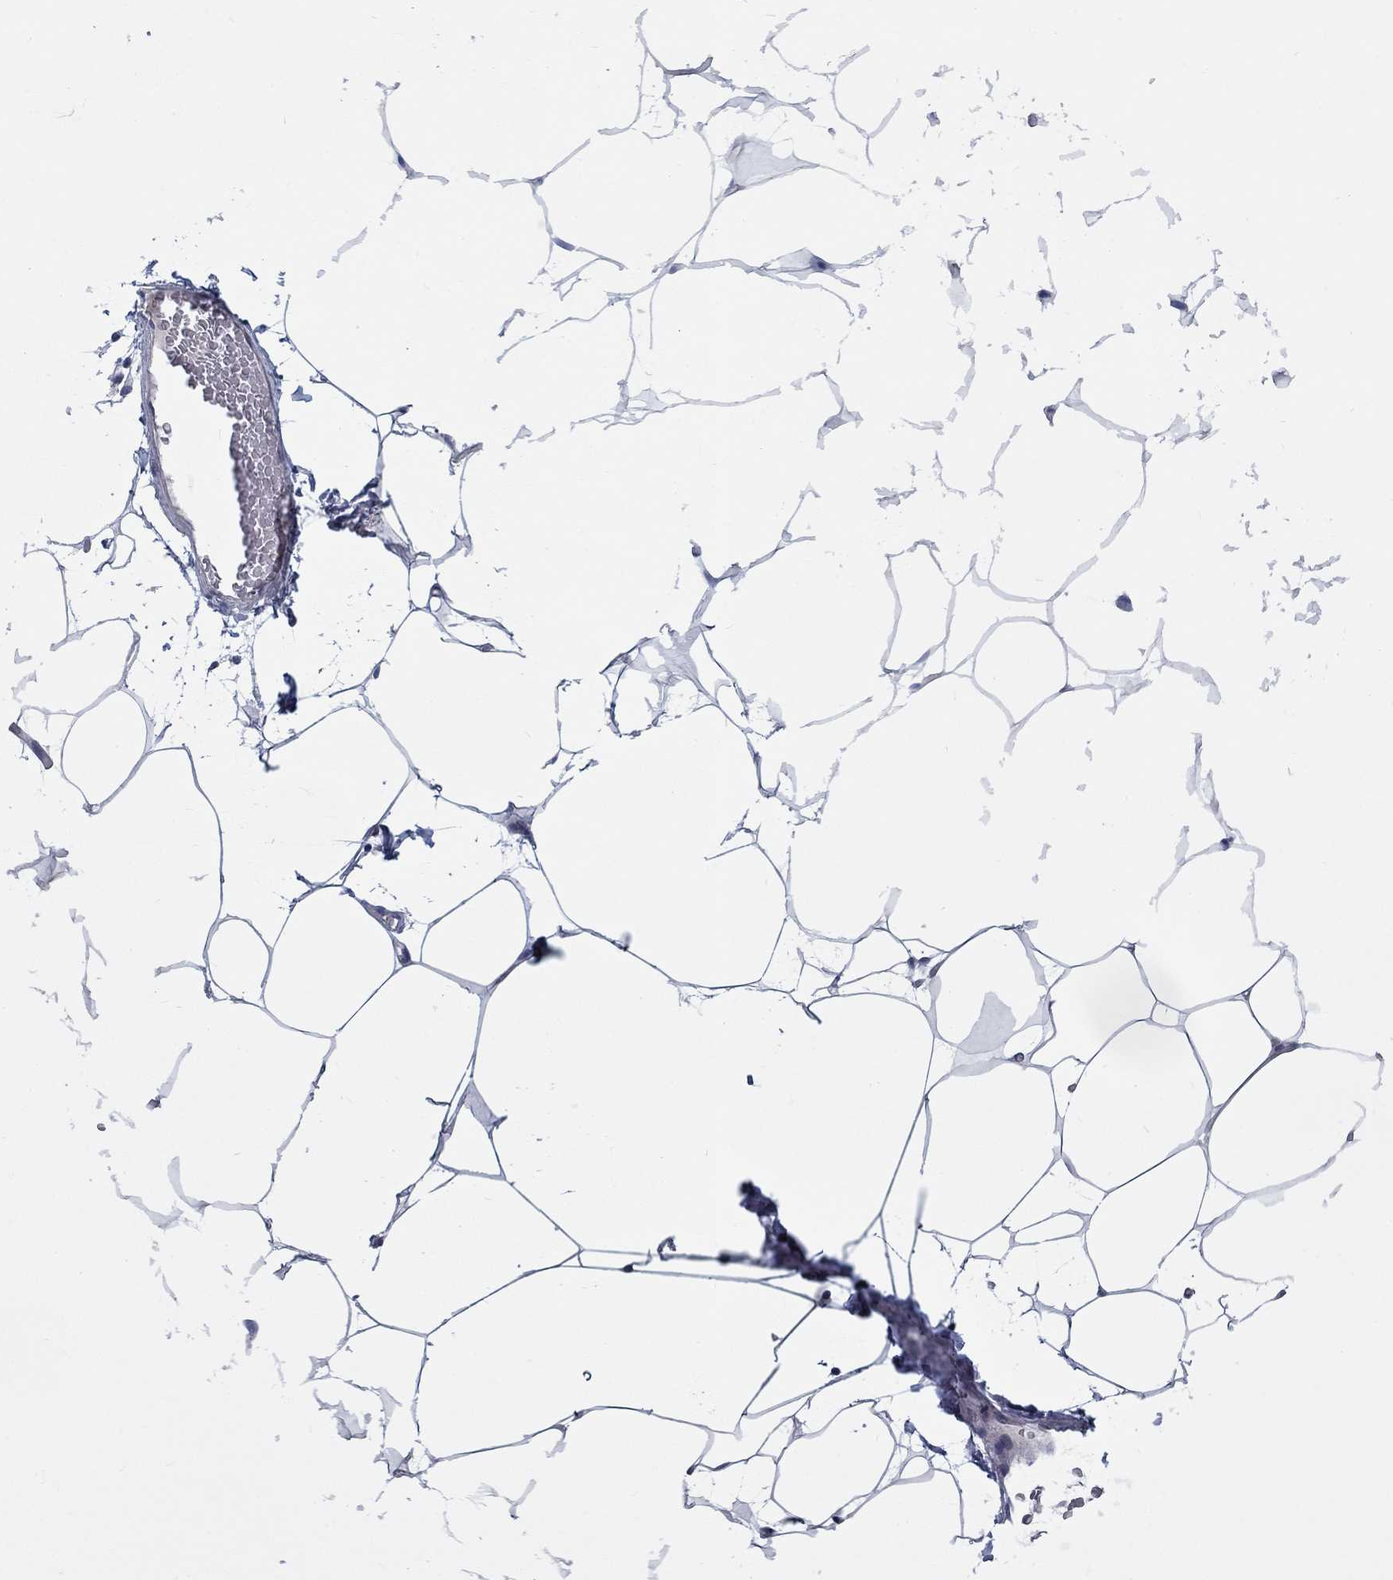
{"staining": {"intensity": "negative", "quantity": "none", "location": "none"}, "tissue": "breast", "cell_type": "Adipocytes", "image_type": "normal", "snomed": [{"axis": "morphology", "description": "Normal tissue, NOS"}, {"axis": "topography", "description": "Breast"}], "caption": "Immunohistochemistry (IHC) image of normal breast stained for a protein (brown), which displays no positivity in adipocytes.", "gene": "KIF15", "patient": {"sex": "female", "age": 32}}